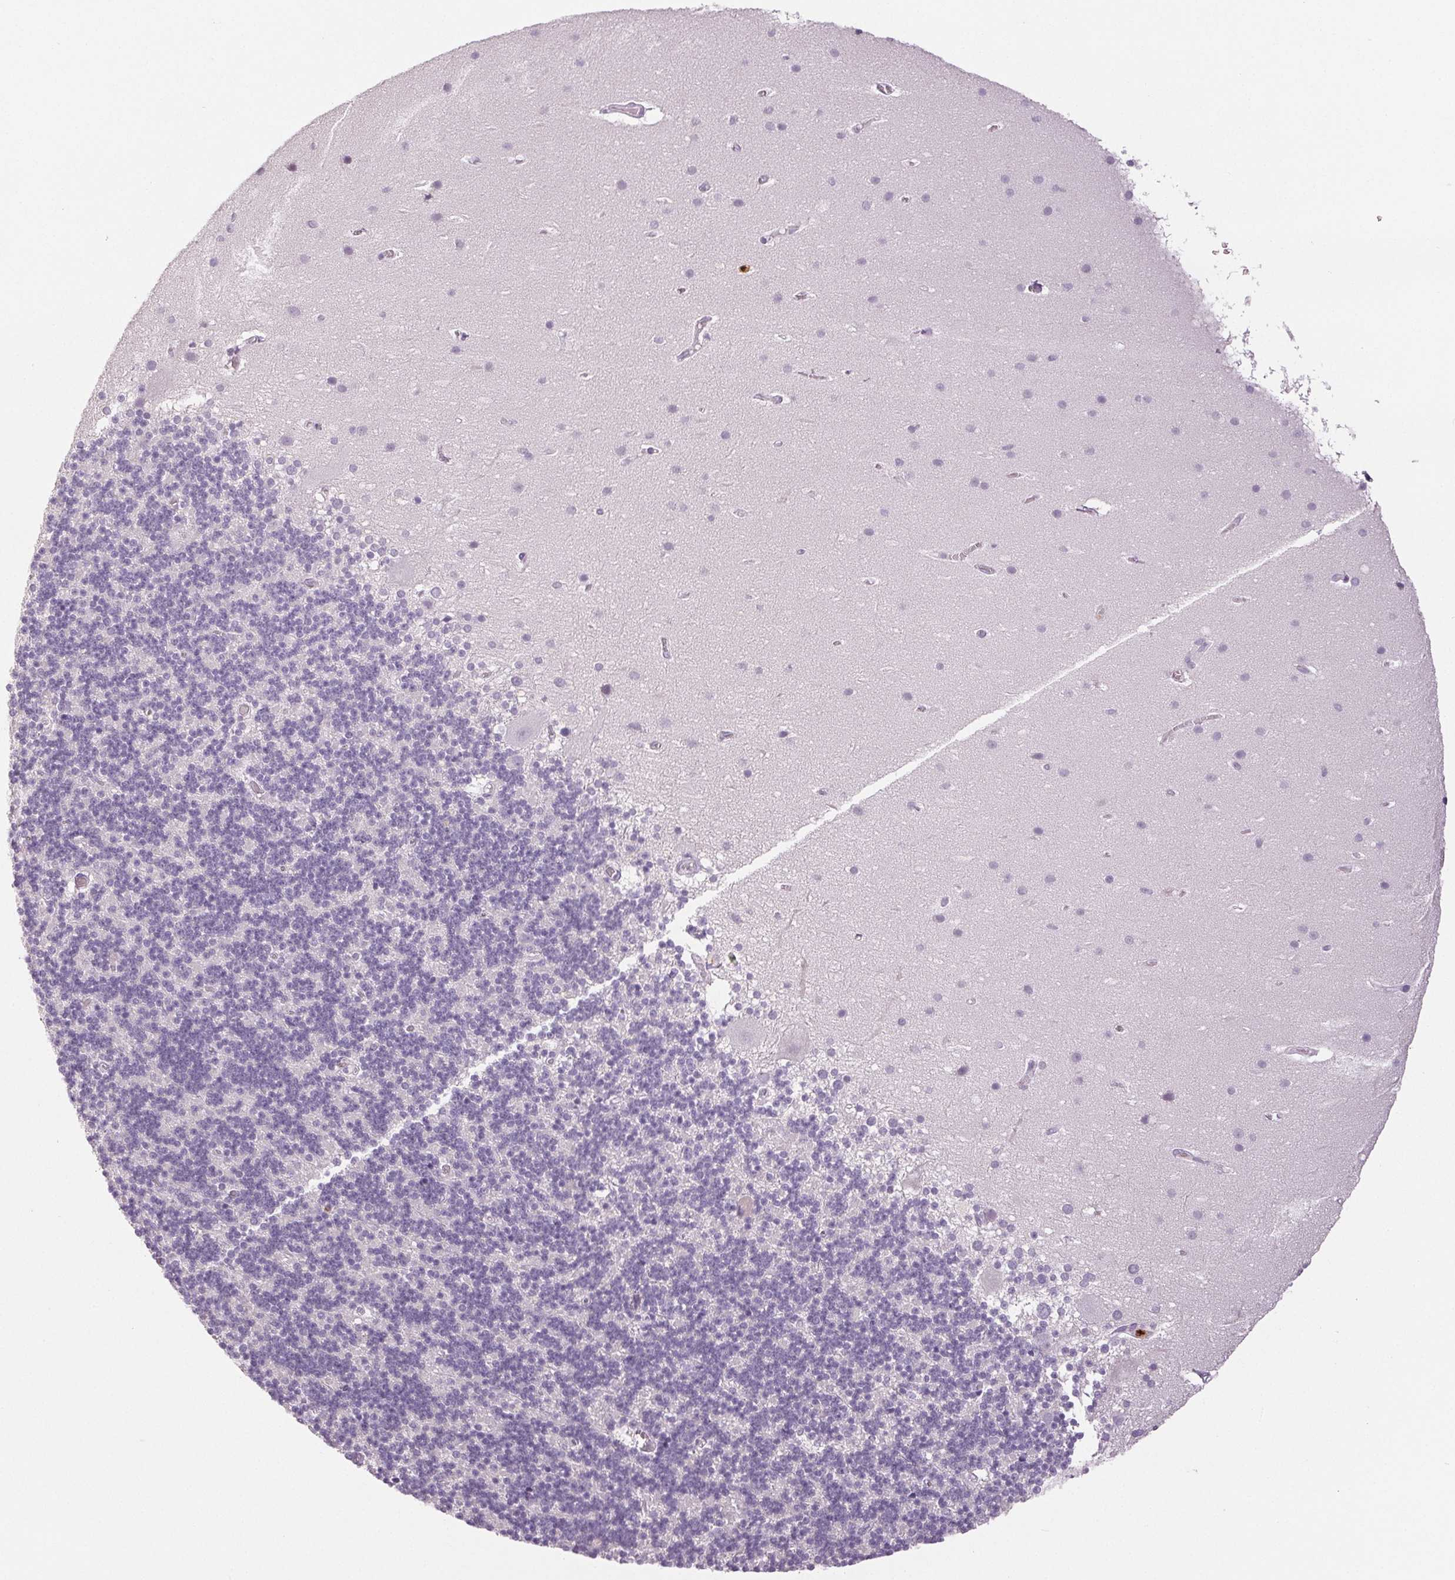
{"staining": {"intensity": "negative", "quantity": "none", "location": "none"}, "tissue": "cerebellum", "cell_type": "Cells in granular layer", "image_type": "normal", "snomed": [{"axis": "morphology", "description": "Normal tissue, NOS"}, {"axis": "topography", "description": "Cerebellum"}], "caption": "Immunohistochemistry (IHC) micrograph of normal cerebellum: cerebellum stained with DAB (3,3'-diaminobenzidine) reveals no significant protein expression in cells in granular layer.", "gene": "LTF", "patient": {"sex": "male", "age": 70}}